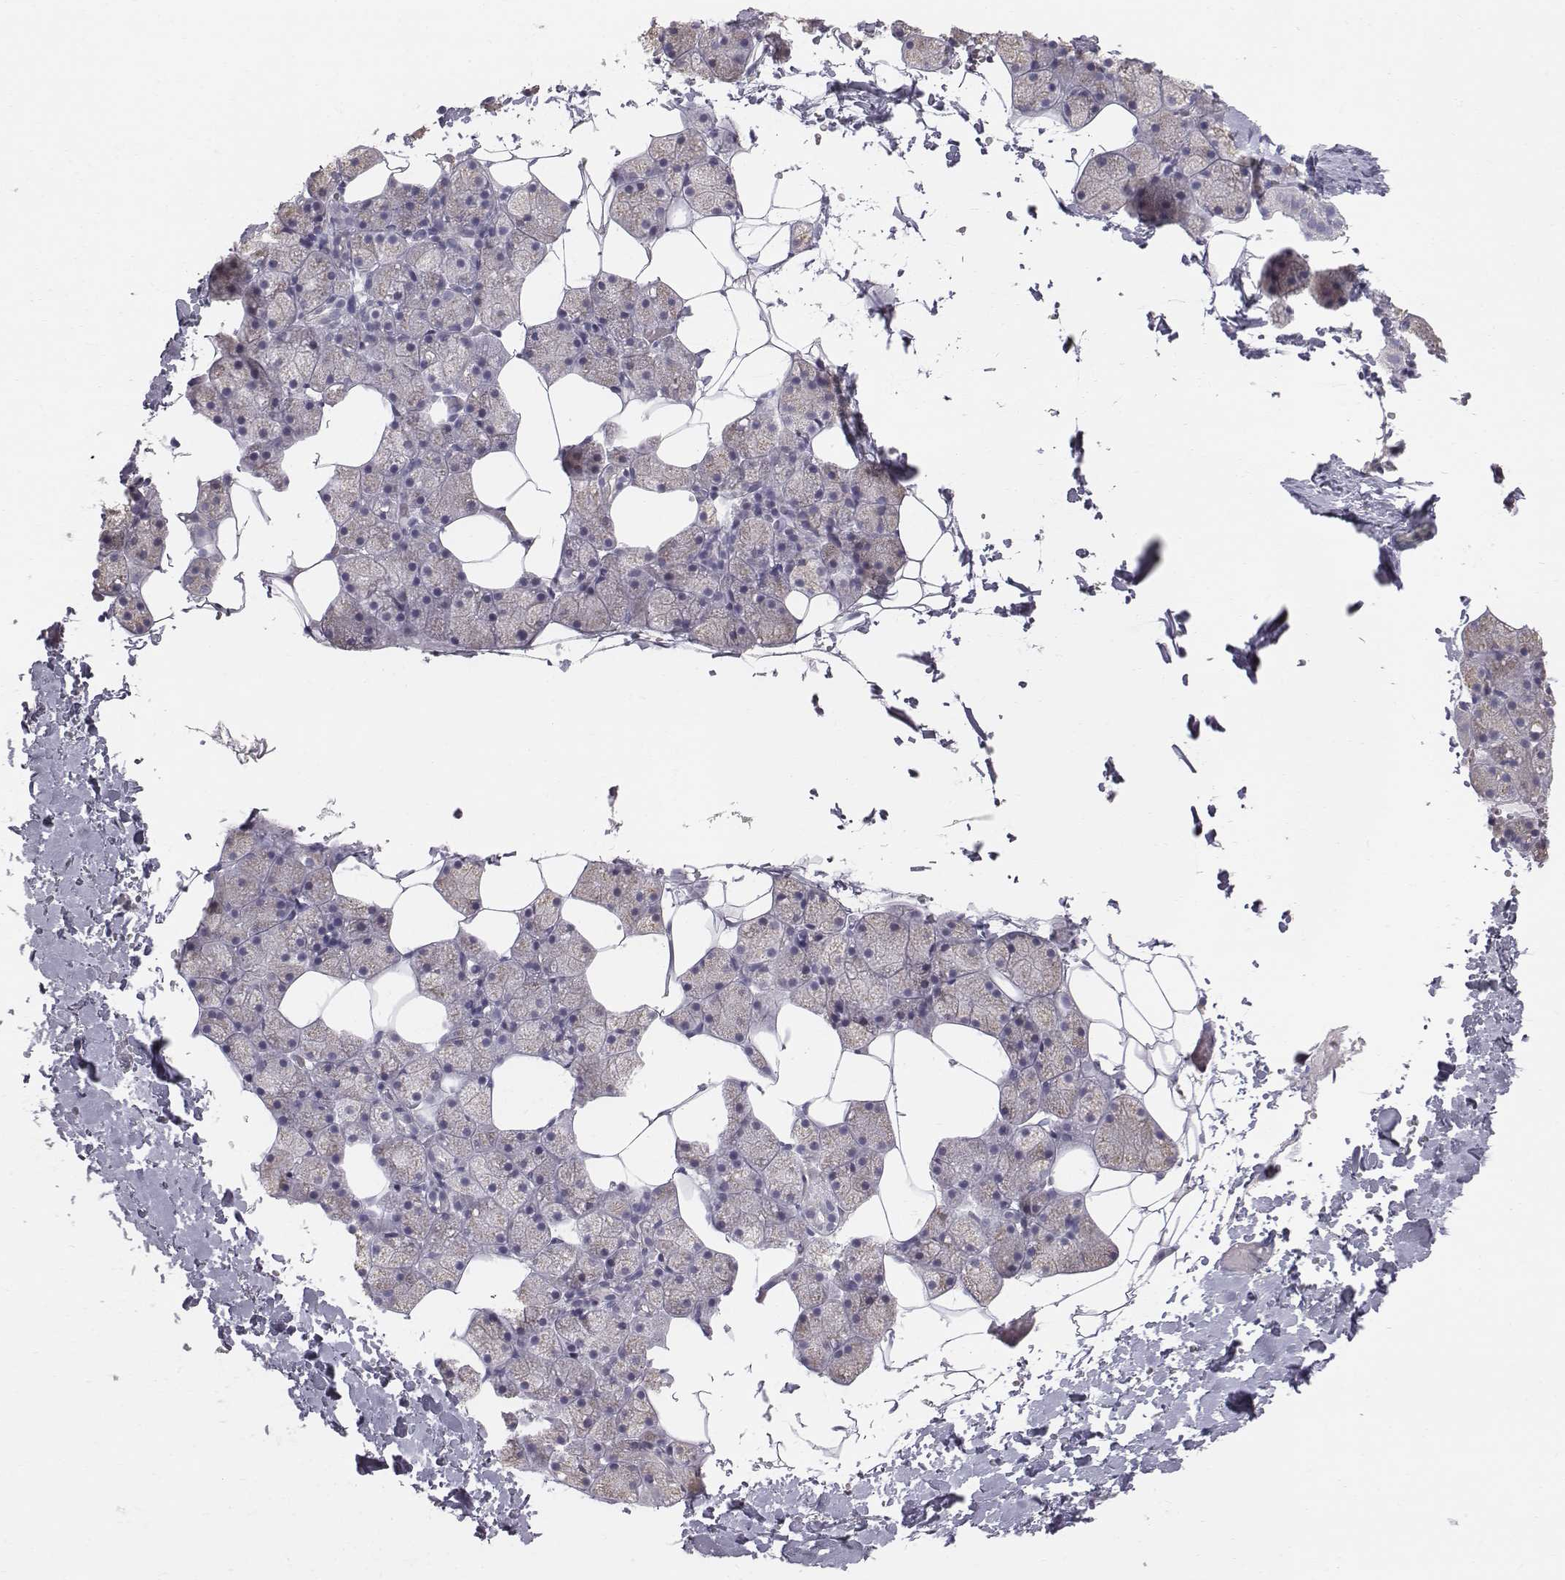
{"staining": {"intensity": "strong", "quantity": "<25%", "location": "cytoplasmic/membranous"}, "tissue": "salivary gland", "cell_type": "Glandular cells", "image_type": "normal", "snomed": [{"axis": "morphology", "description": "Normal tissue, NOS"}, {"axis": "topography", "description": "Salivary gland"}], "caption": "Immunohistochemistry (IHC) histopathology image of normal salivary gland: human salivary gland stained using IHC reveals medium levels of strong protein expression localized specifically in the cytoplasmic/membranous of glandular cells, appearing as a cytoplasmic/membranous brown color.", "gene": "C6orf58", "patient": {"sex": "male", "age": 38}}